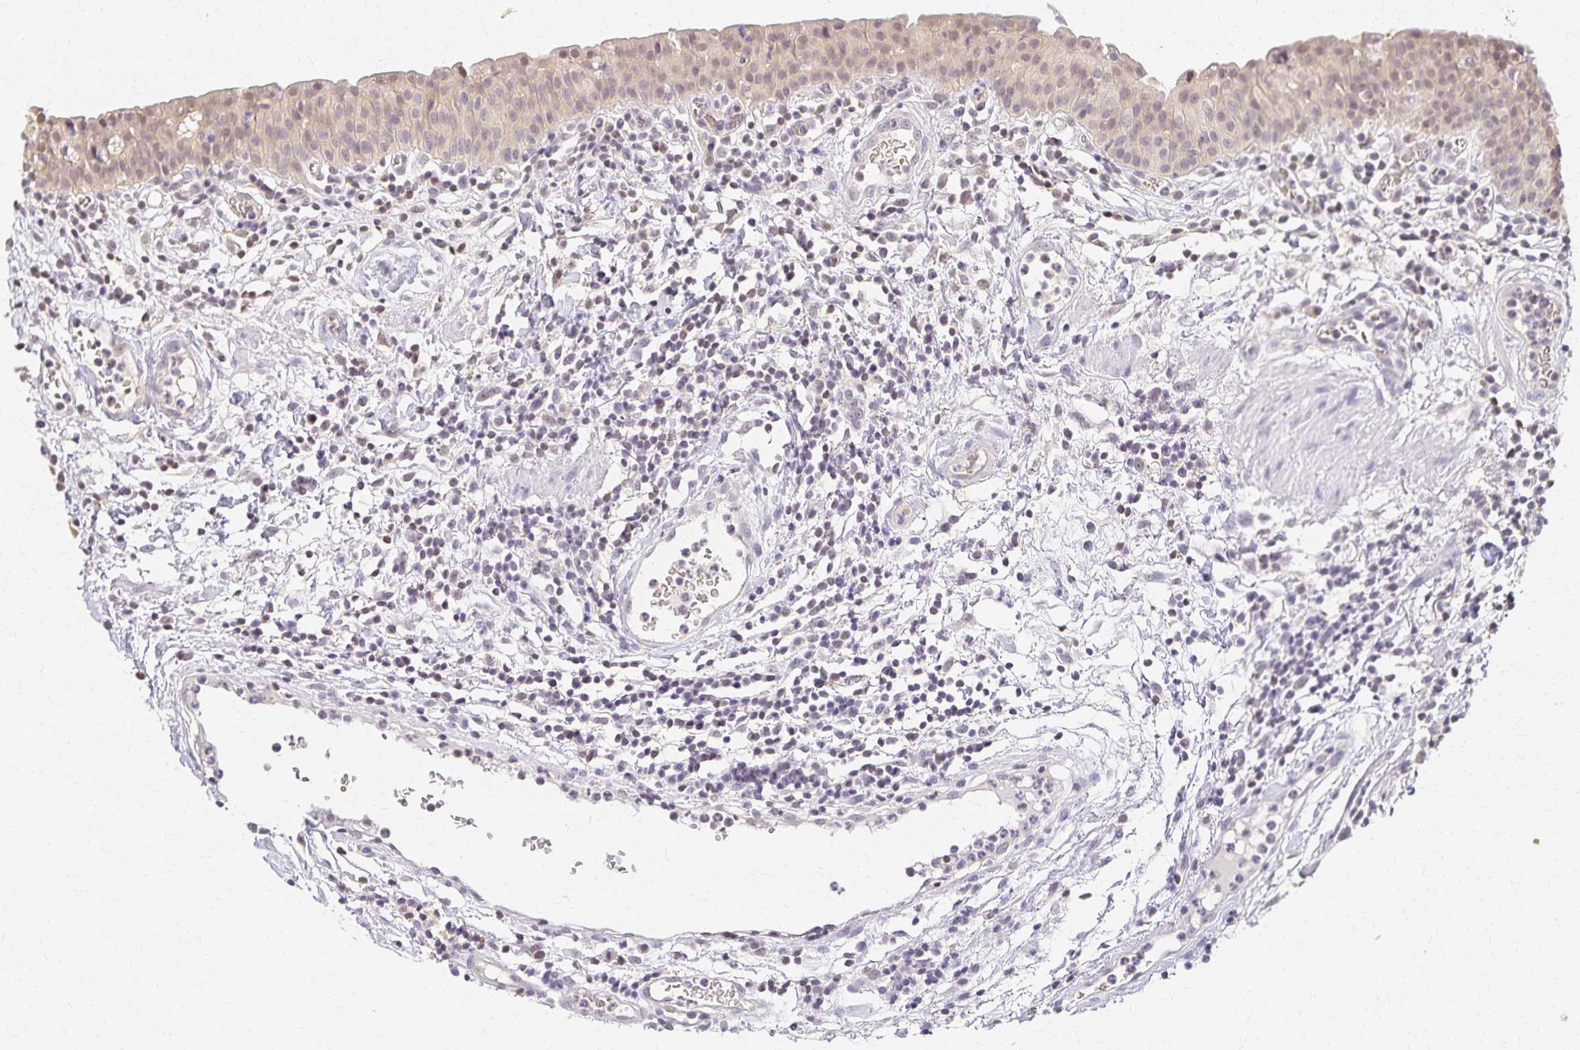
{"staining": {"intensity": "weak", "quantity": "25%-75%", "location": "cytoplasmic/membranous,nuclear"}, "tissue": "urinary bladder", "cell_type": "Urothelial cells", "image_type": "normal", "snomed": [{"axis": "morphology", "description": "Normal tissue, NOS"}, {"axis": "morphology", "description": "Inflammation, NOS"}, {"axis": "topography", "description": "Urinary bladder"}], "caption": "Urothelial cells reveal weak cytoplasmic/membranous,nuclear expression in about 25%-75% of cells in benign urinary bladder. (Stains: DAB (3,3'-diaminobenzidine) in brown, nuclei in blue, Microscopy: brightfield microscopy at high magnification).", "gene": "AZGP1", "patient": {"sex": "male", "age": 57}}